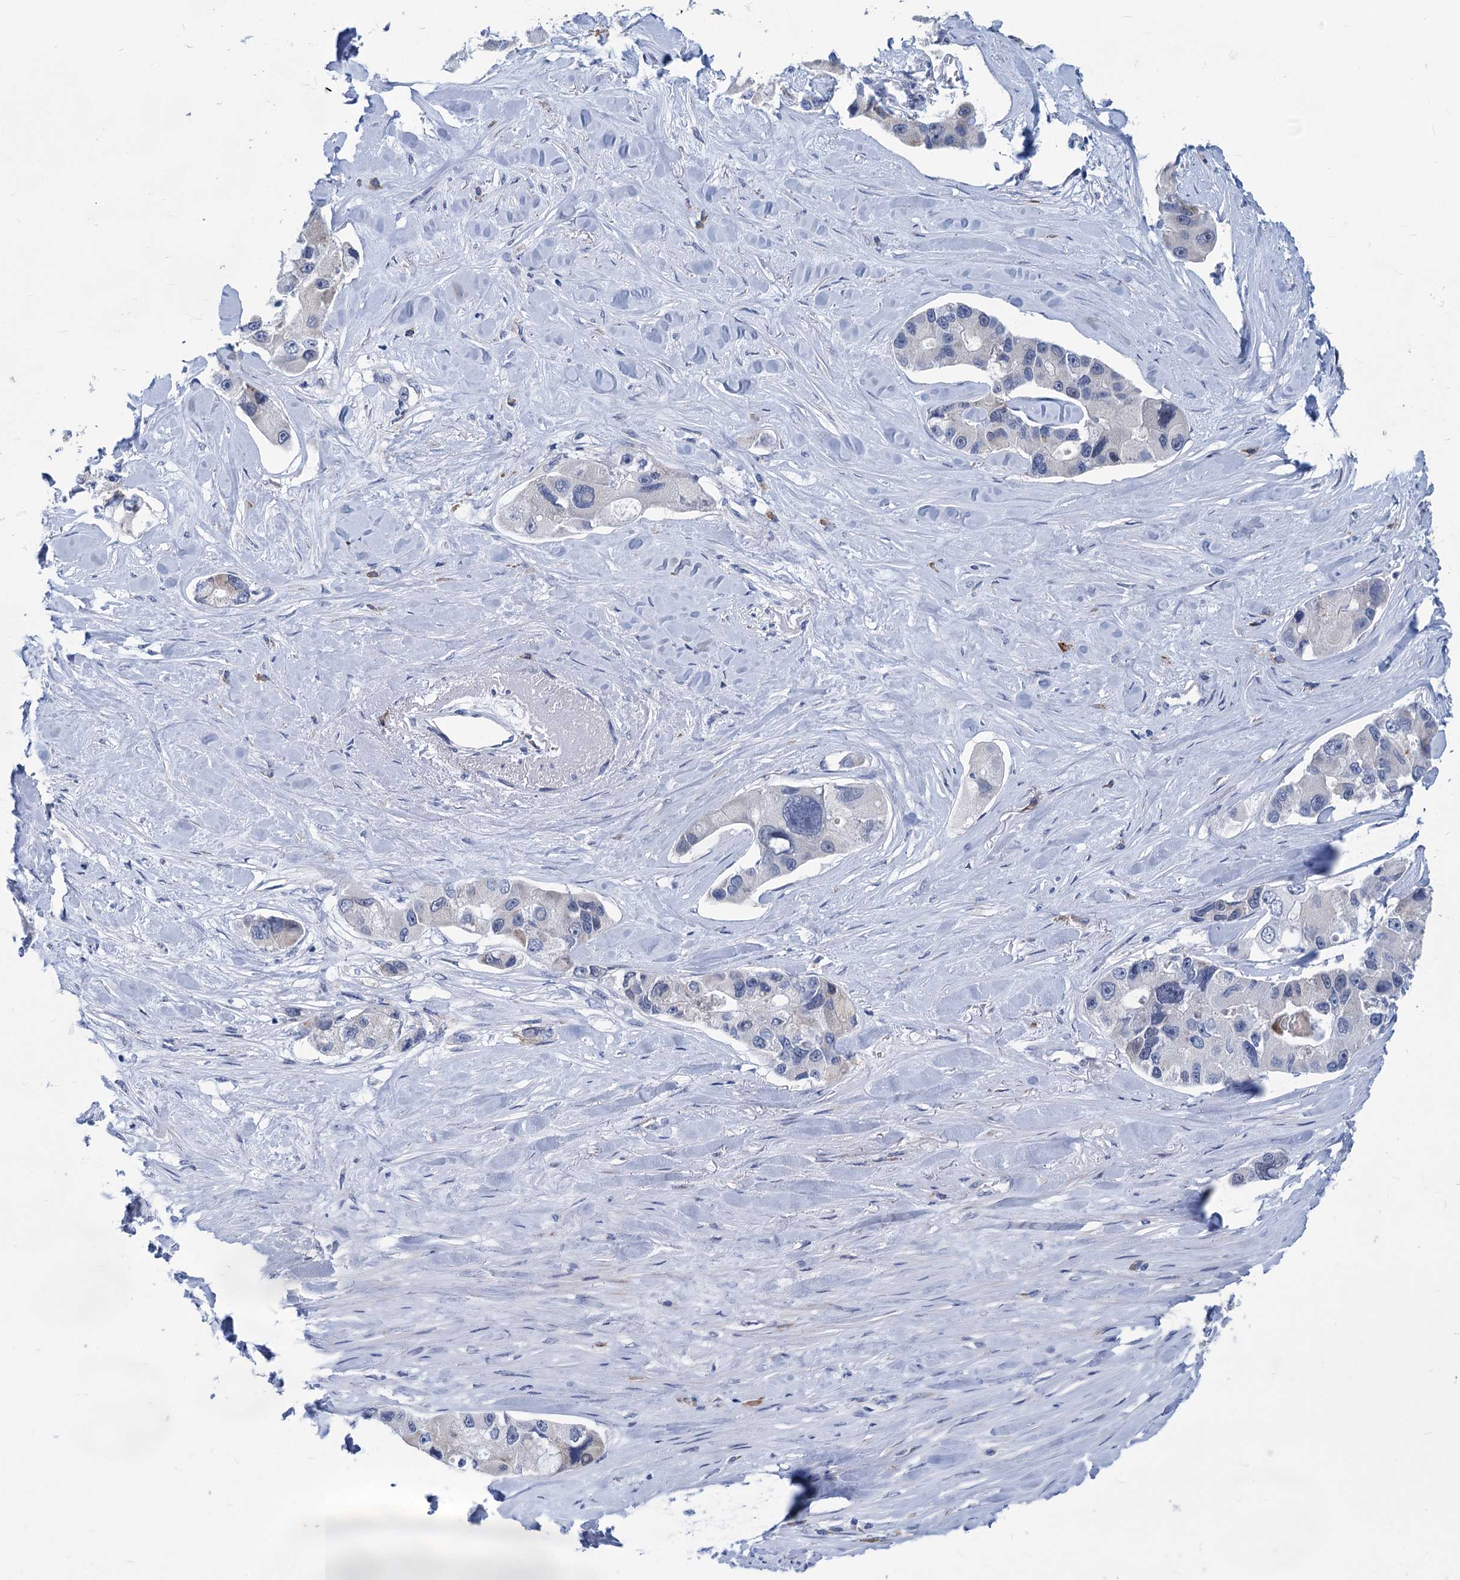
{"staining": {"intensity": "weak", "quantity": "<25%", "location": "cytoplasmic/membranous"}, "tissue": "lung cancer", "cell_type": "Tumor cells", "image_type": "cancer", "snomed": [{"axis": "morphology", "description": "Adenocarcinoma, NOS"}, {"axis": "topography", "description": "Lung"}], "caption": "Lung cancer (adenocarcinoma) stained for a protein using immunohistochemistry (IHC) exhibits no expression tumor cells.", "gene": "NEU3", "patient": {"sex": "female", "age": 54}}